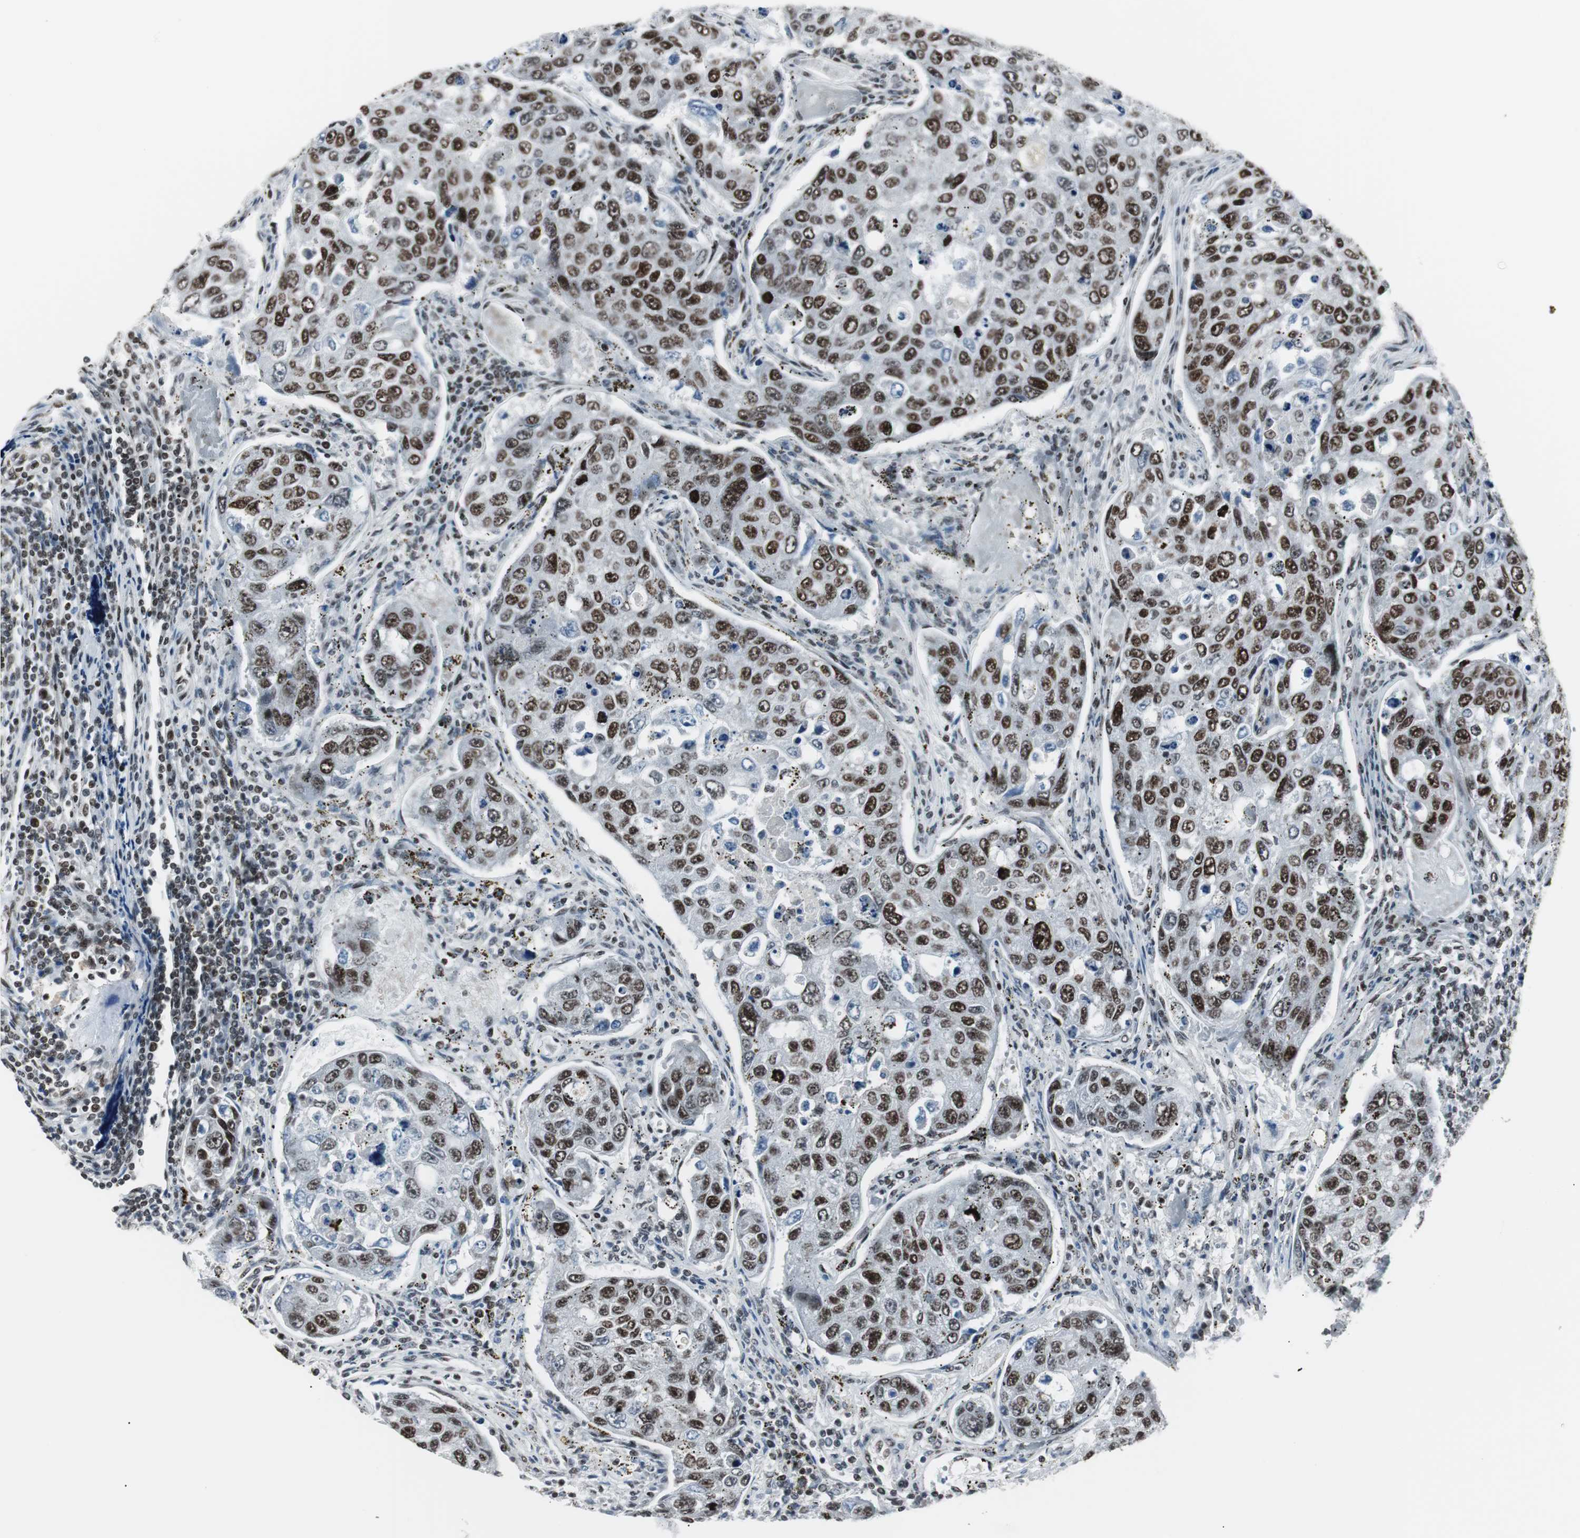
{"staining": {"intensity": "strong", "quantity": ">75%", "location": "nuclear"}, "tissue": "urothelial cancer", "cell_type": "Tumor cells", "image_type": "cancer", "snomed": [{"axis": "morphology", "description": "Urothelial carcinoma, High grade"}, {"axis": "topography", "description": "Lymph node"}, {"axis": "topography", "description": "Urinary bladder"}], "caption": "Immunohistochemical staining of human urothelial cancer reveals high levels of strong nuclear expression in approximately >75% of tumor cells.", "gene": "XRCC1", "patient": {"sex": "male", "age": 51}}